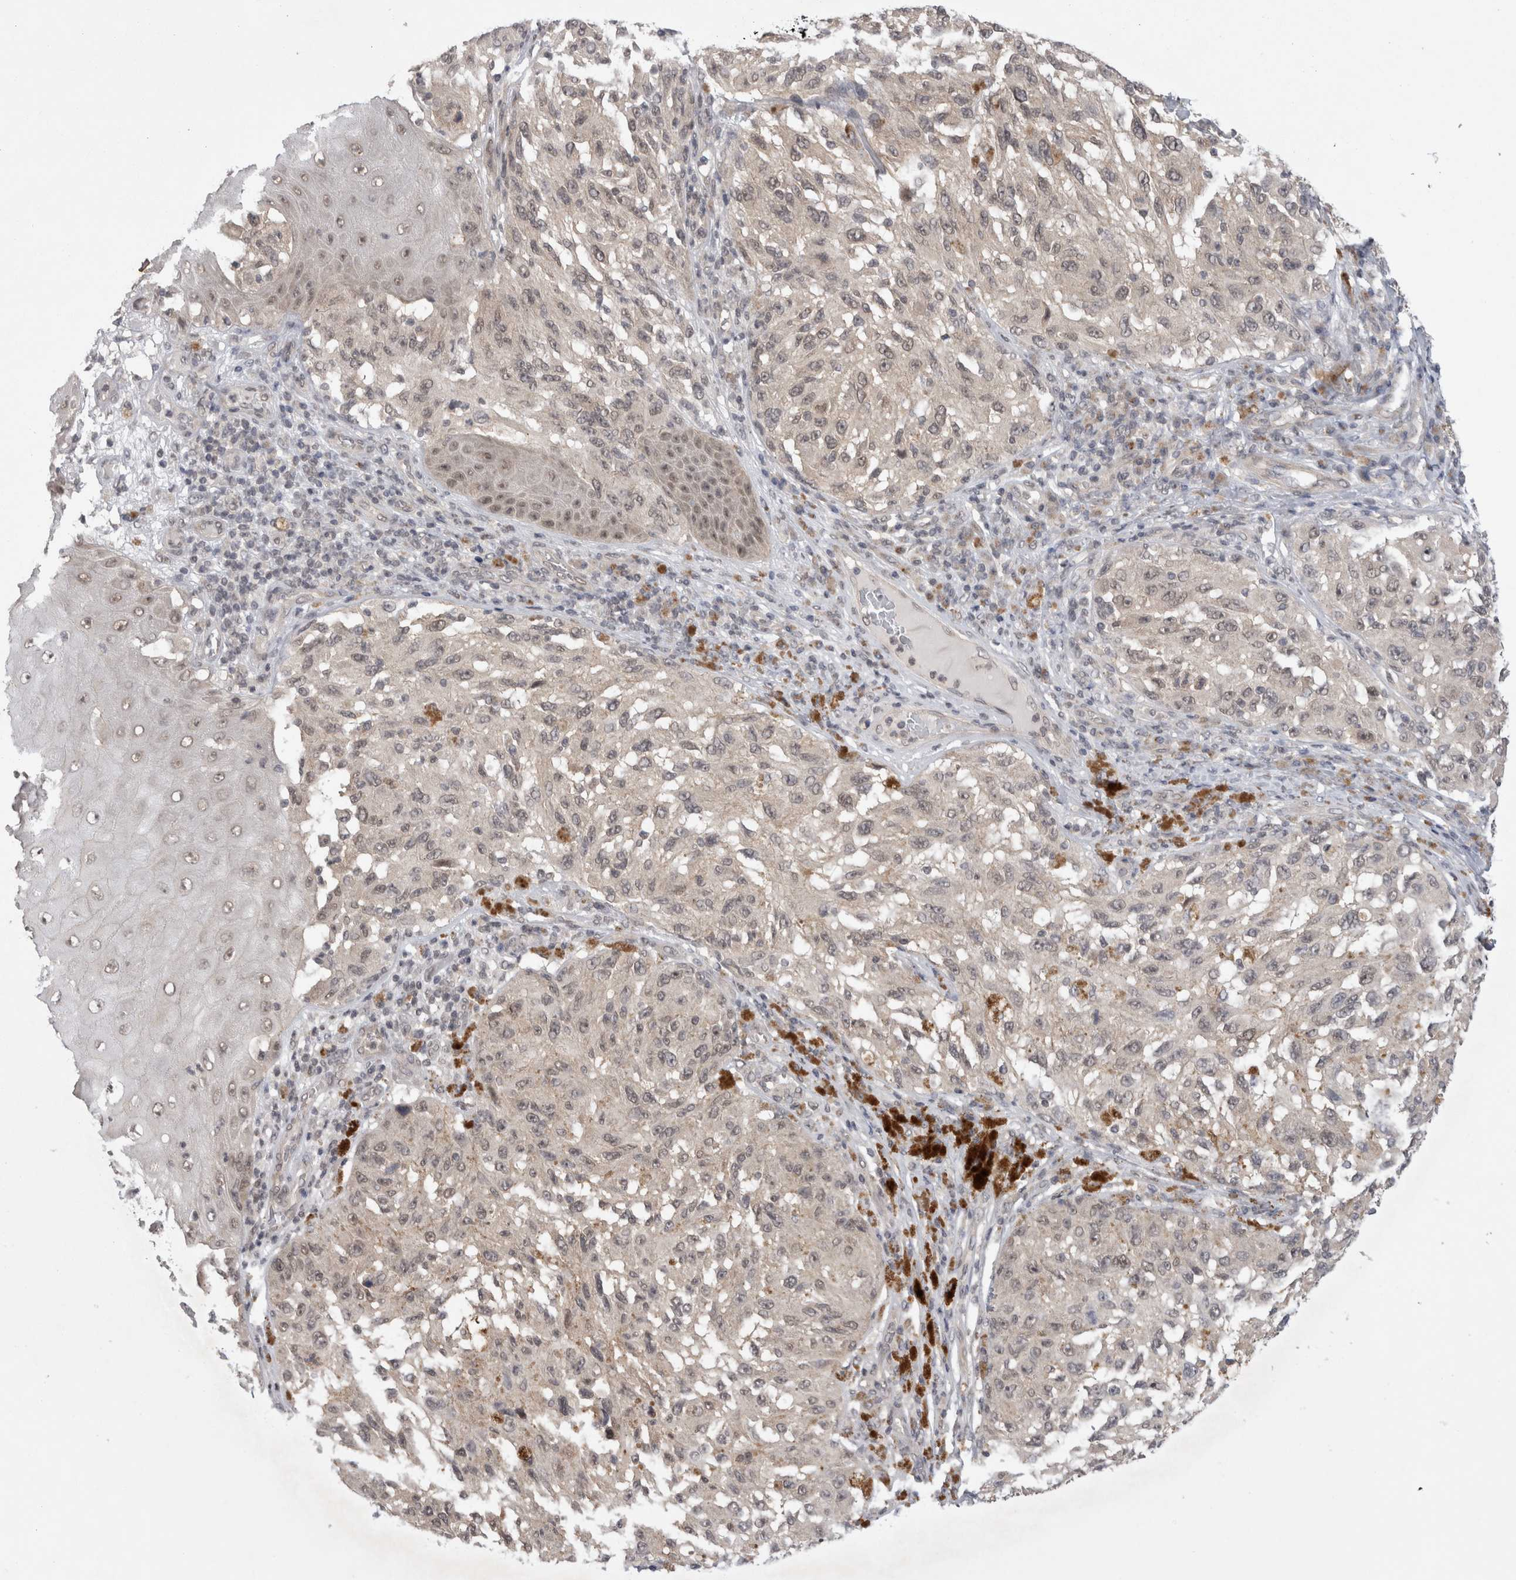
{"staining": {"intensity": "weak", "quantity": "<25%", "location": "nuclear"}, "tissue": "melanoma", "cell_type": "Tumor cells", "image_type": "cancer", "snomed": [{"axis": "morphology", "description": "Malignant melanoma, NOS"}, {"axis": "topography", "description": "Skin"}], "caption": "An immunohistochemistry image of melanoma is shown. There is no staining in tumor cells of melanoma.", "gene": "ZNF341", "patient": {"sex": "female", "age": 73}}